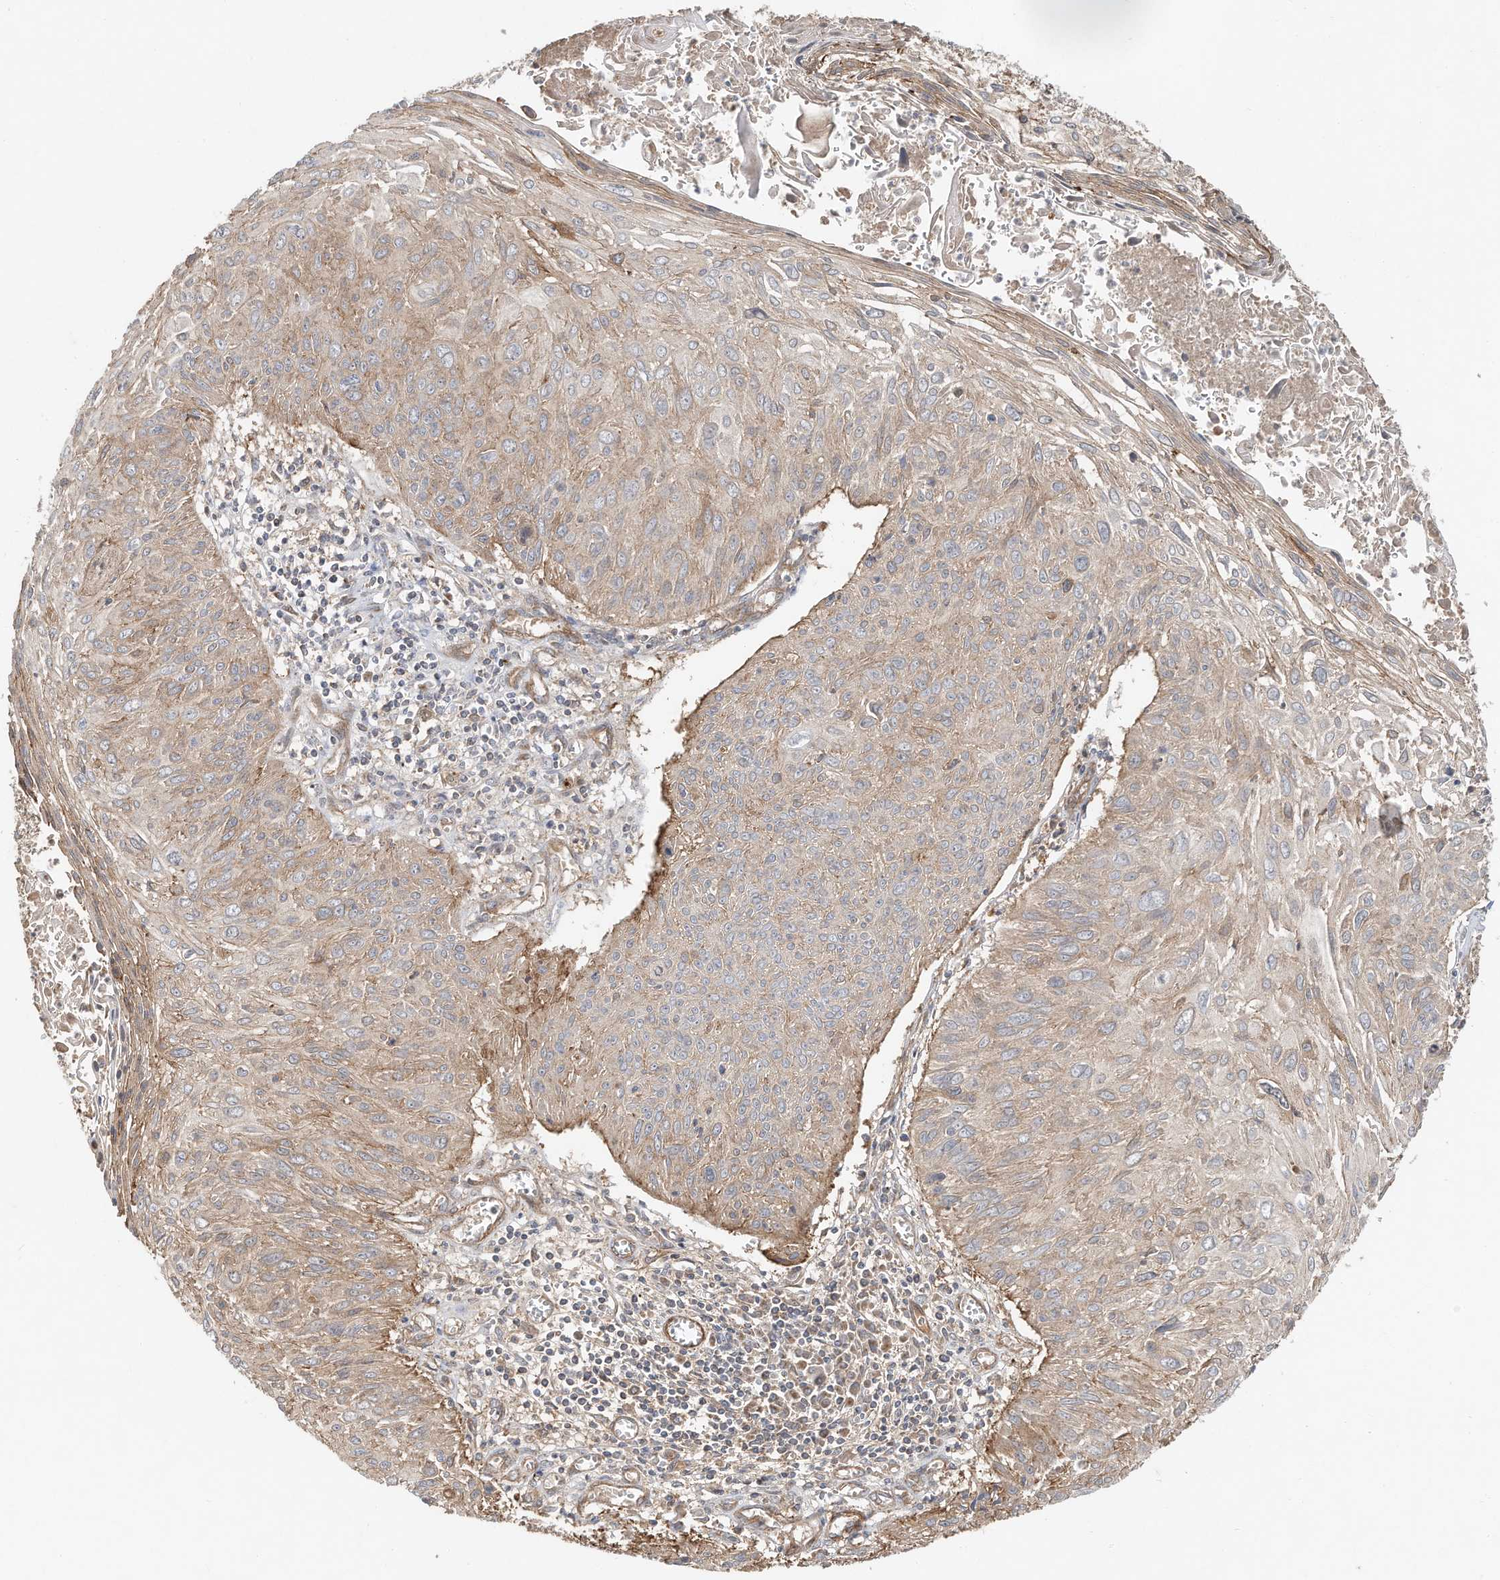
{"staining": {"intensity": "moderate", "quantity": "25%-75%", "location": "cytoplasmic/membranous"}, "tissue": "cervical cancer", "cell_type": "Tumor cells", "image_type": "cancer", "snomed": [{"axis": "morphology", "description": "Squamous cell carcinoma, NOS"}, {"axis": "topography", "description": "Cervix"}], "caption": "A brown stain shows moderate cytoplasmic/membranous positivity of a protein in human cervical cancer (squamous cell carcinoma) tumor cells.", "gene": "HTR5A", "patient": {"sex": "female", "age": 51}}